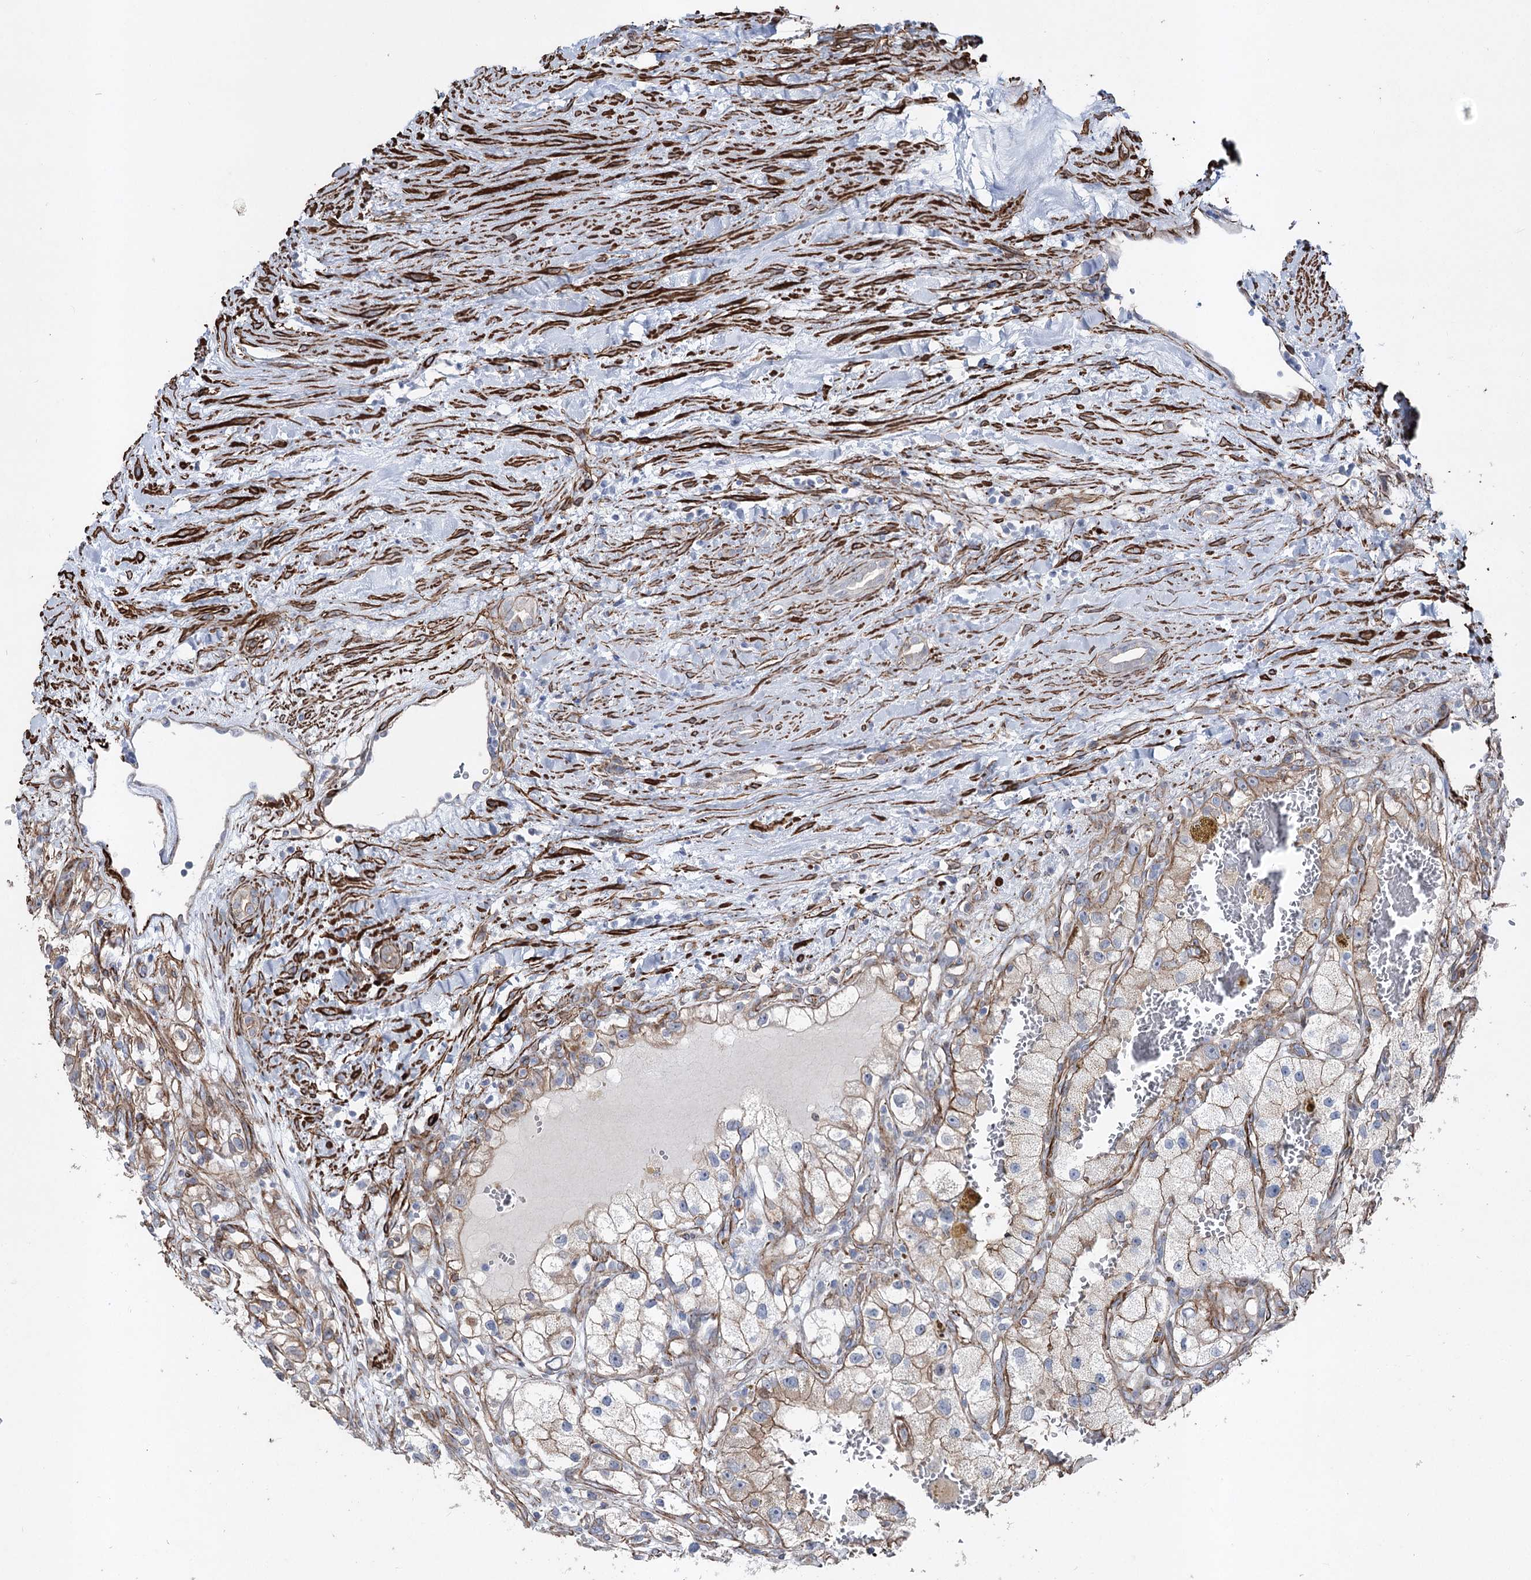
{"staining": {"intensity": "weak", "quantity": "25%-75%", "location": "cytoplasmic/membranous"}, "tissue": "renal cancer", "cell_type": "Tumor cells", "image_type": "cancer", "snomed": [{"axis": "morphology", "description": "Adenocarcinoma, NOS"}, {"axis": "topography", "description": "Kidney"}], "caption": "High-power microscopy captured an immunohistochemistry (IHC) histopathology image of renal cancer (adenocarcinoma), revealing weak cytoplasmic/membranous expression in approximately 25%-75% of tumor cells.", "gene": "ARHGAP20", "patient": {"sex": "female", "age": 57}}